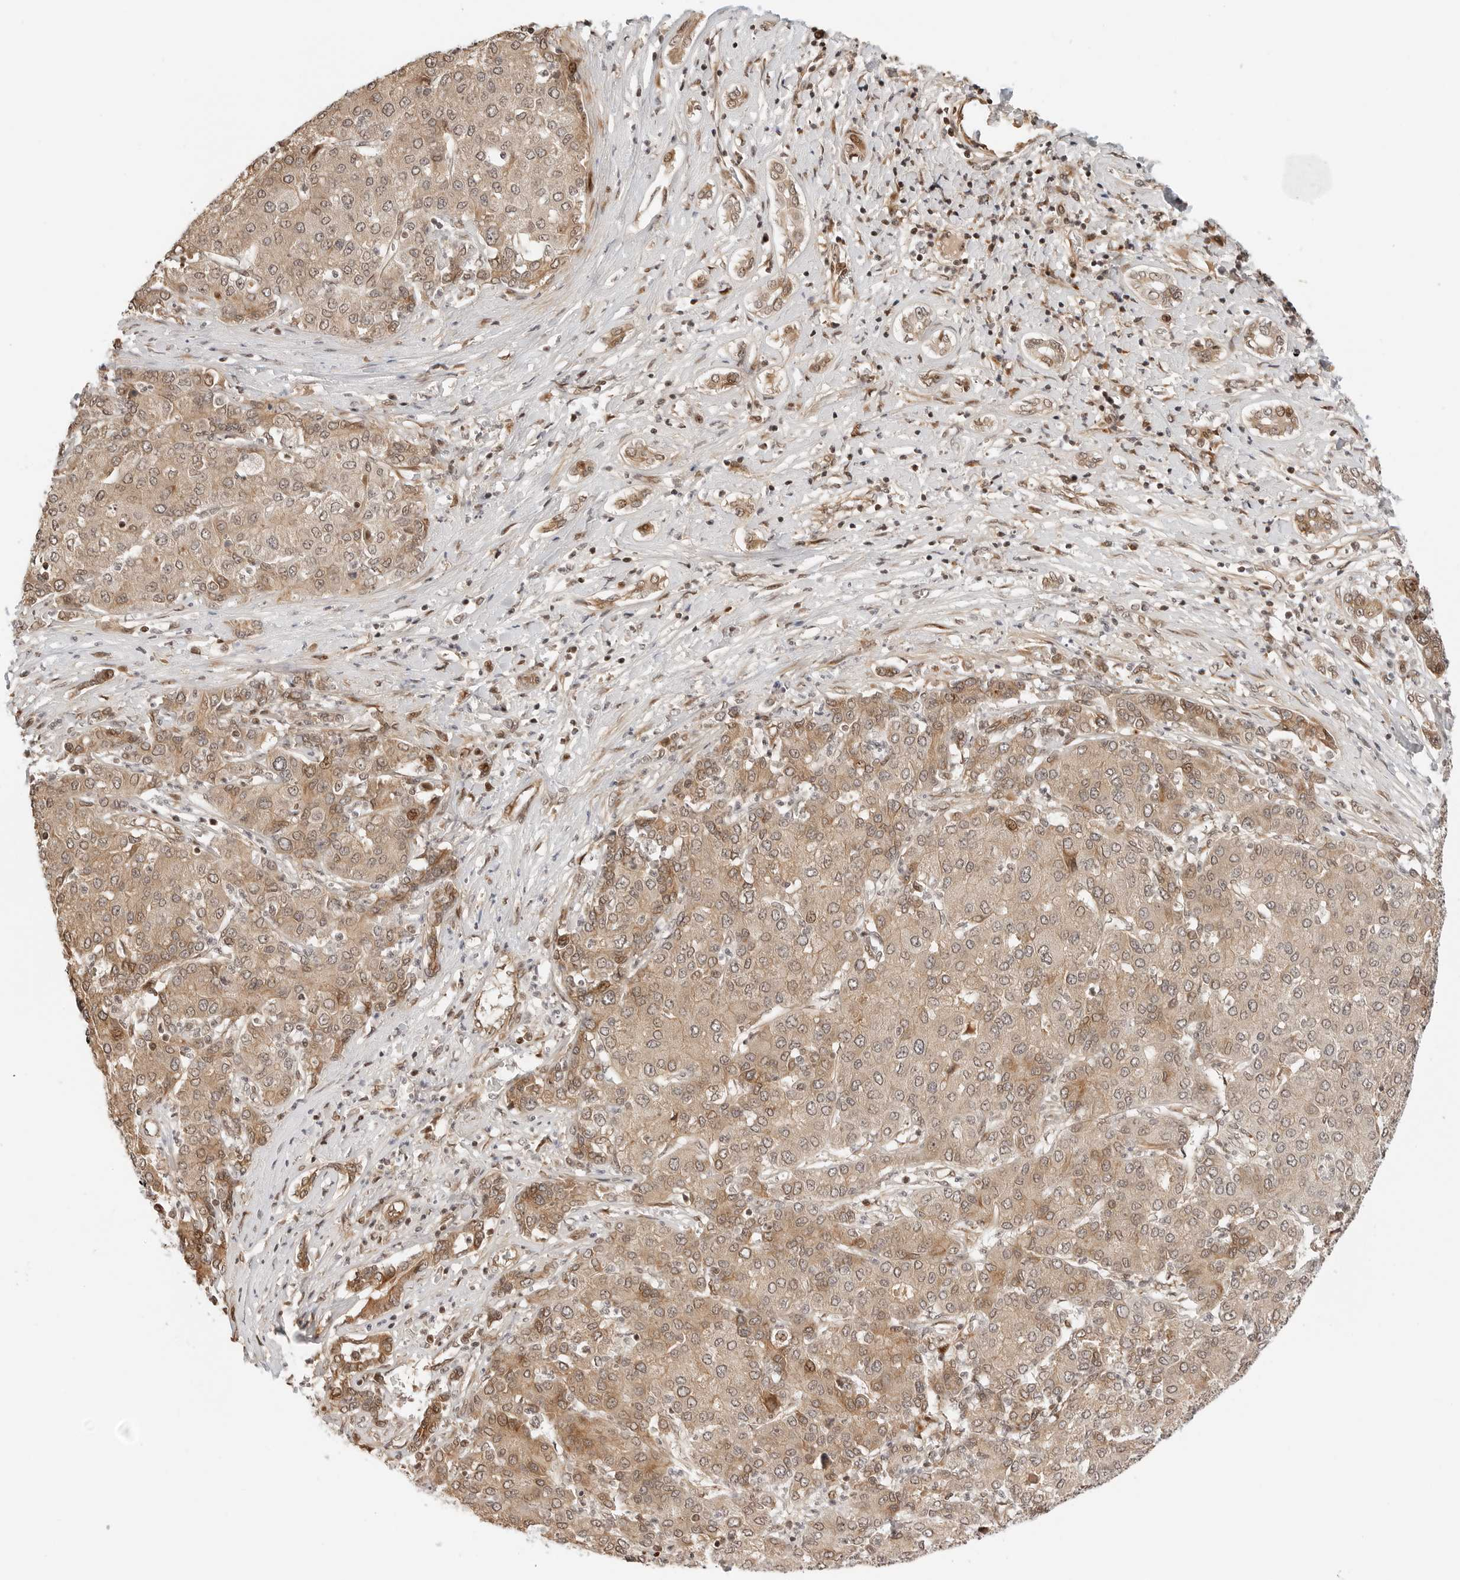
{"staining": {"intensity": "weak", "quantity": ">75%", "location": "cytoplasmic/membranous,nuclear"}, "tissue": "liver cancer", "cell_type": "Tumor cells", "image_type": "cancer", "snomed": [{"axis": "morphology", "description": "Carcinoma, Hepatocellular, NOS"}, {"axis": "topography", "description": "Liver"}], "caption": "IHC micrograph of neoplastic tissue: human liver cancer stained using immunohistochemistry (IHC) exhibits low levels of weak protein expression localized specifically in the cytoplasmic/membranous and nuclear of tumor cells, appearing as a cytoplasmic/membranous and nuclear brown color.", "gene": "GEM", "patient": {"sex": "male", "age": 65}}